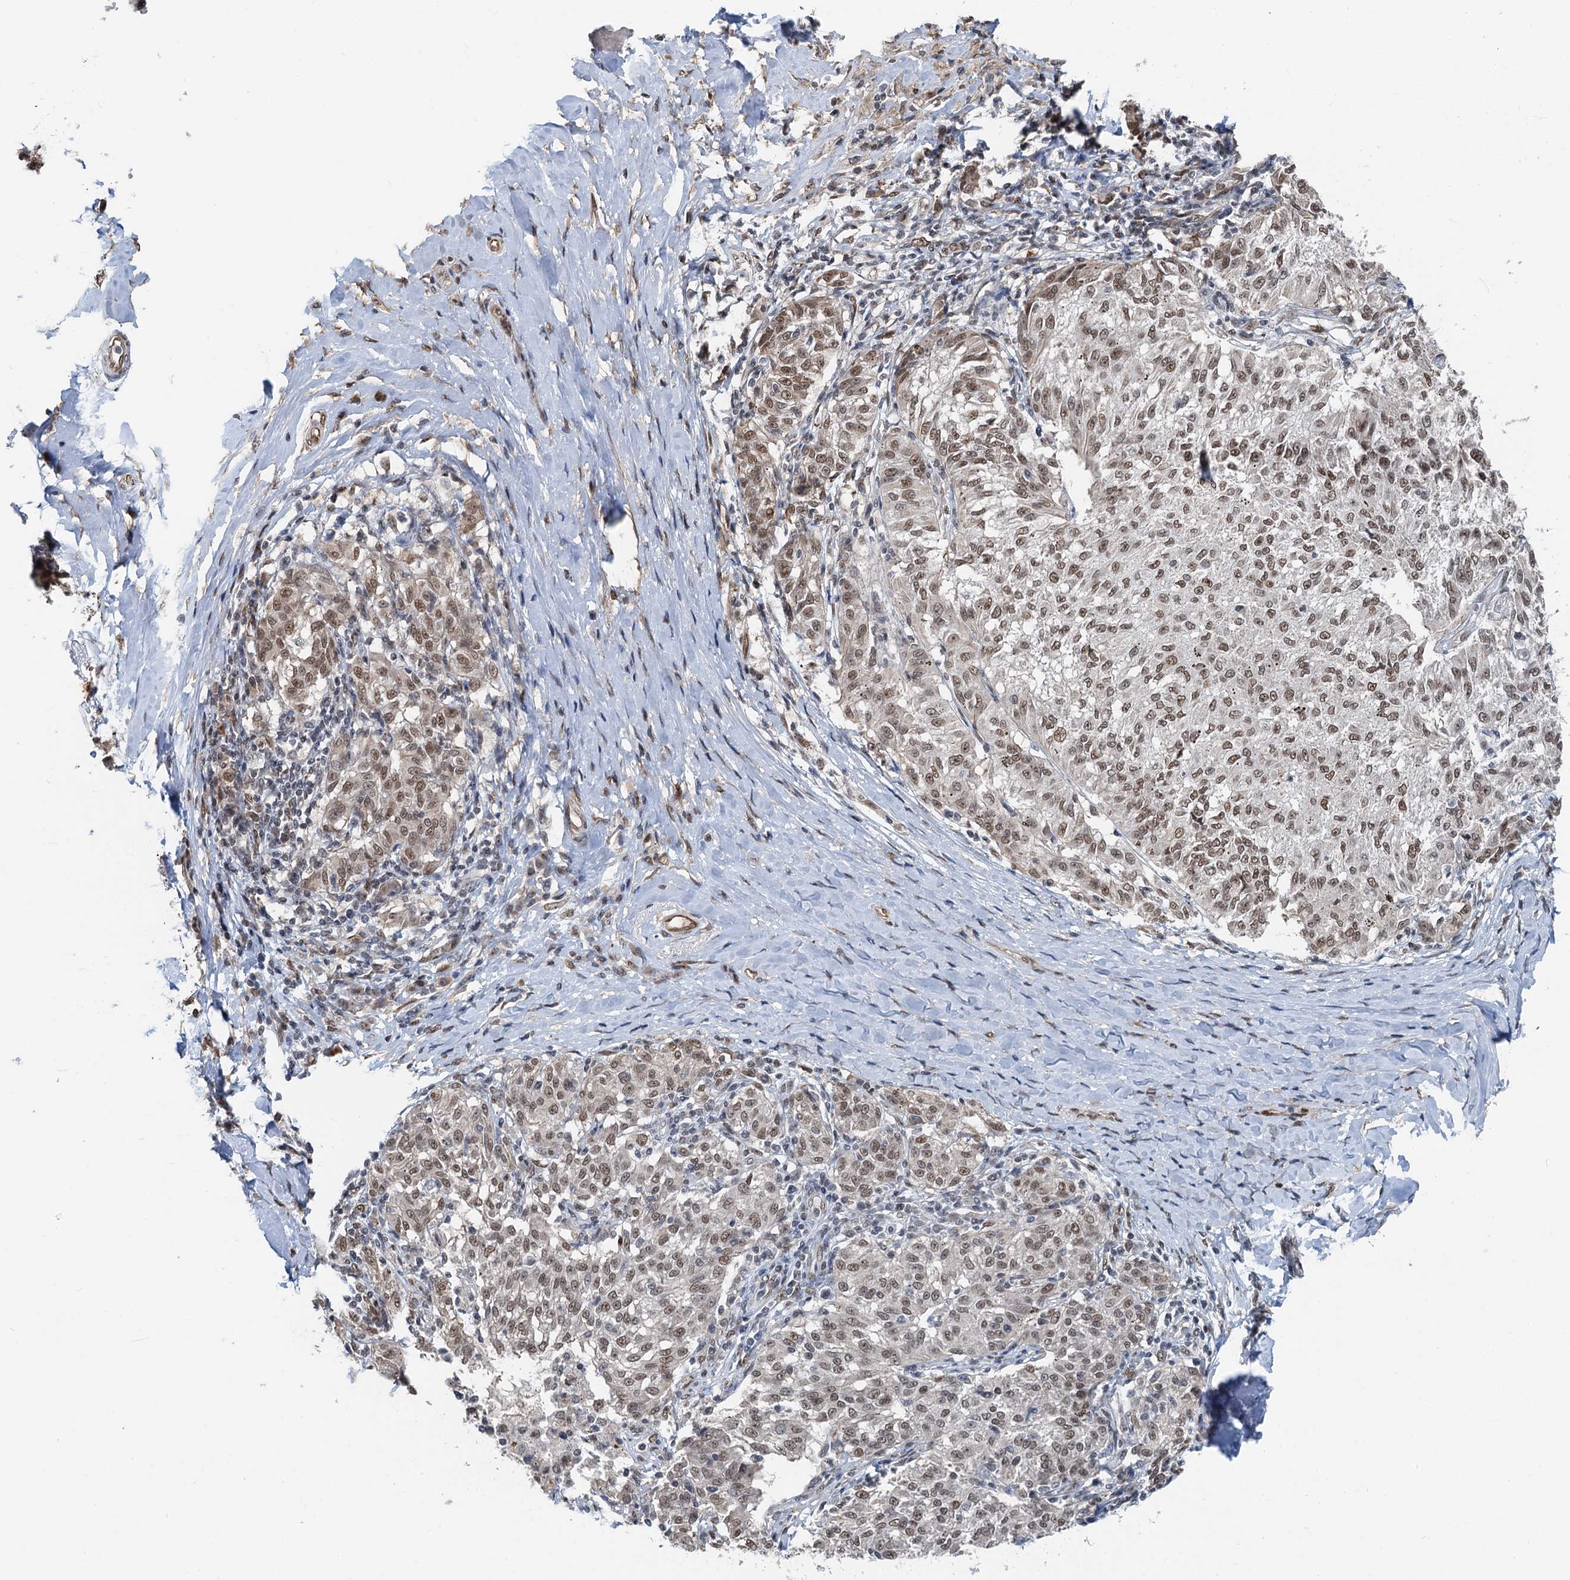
{"staining": {"intensity": "moderate", "quantity": ">75%", "location": "nuclear"}, "tissue": "melanoma", "cell_type": "Tumor cells", "image_type": "cancer", "snomed": [{"axis": "morphology", "description": "Malignant melanoma, NOS"}, {"axis": "topography", "description": "Skin"}], "caption": "Immunohistochemistry photomicrograph of human malignant melanoma stained for a protein (brown), which shows medium levels of moderate nuclear positivity in approximately >75% of tumor cells.", "gene": "CFDP1", "patient": {"sex": "female", "age": 72}}